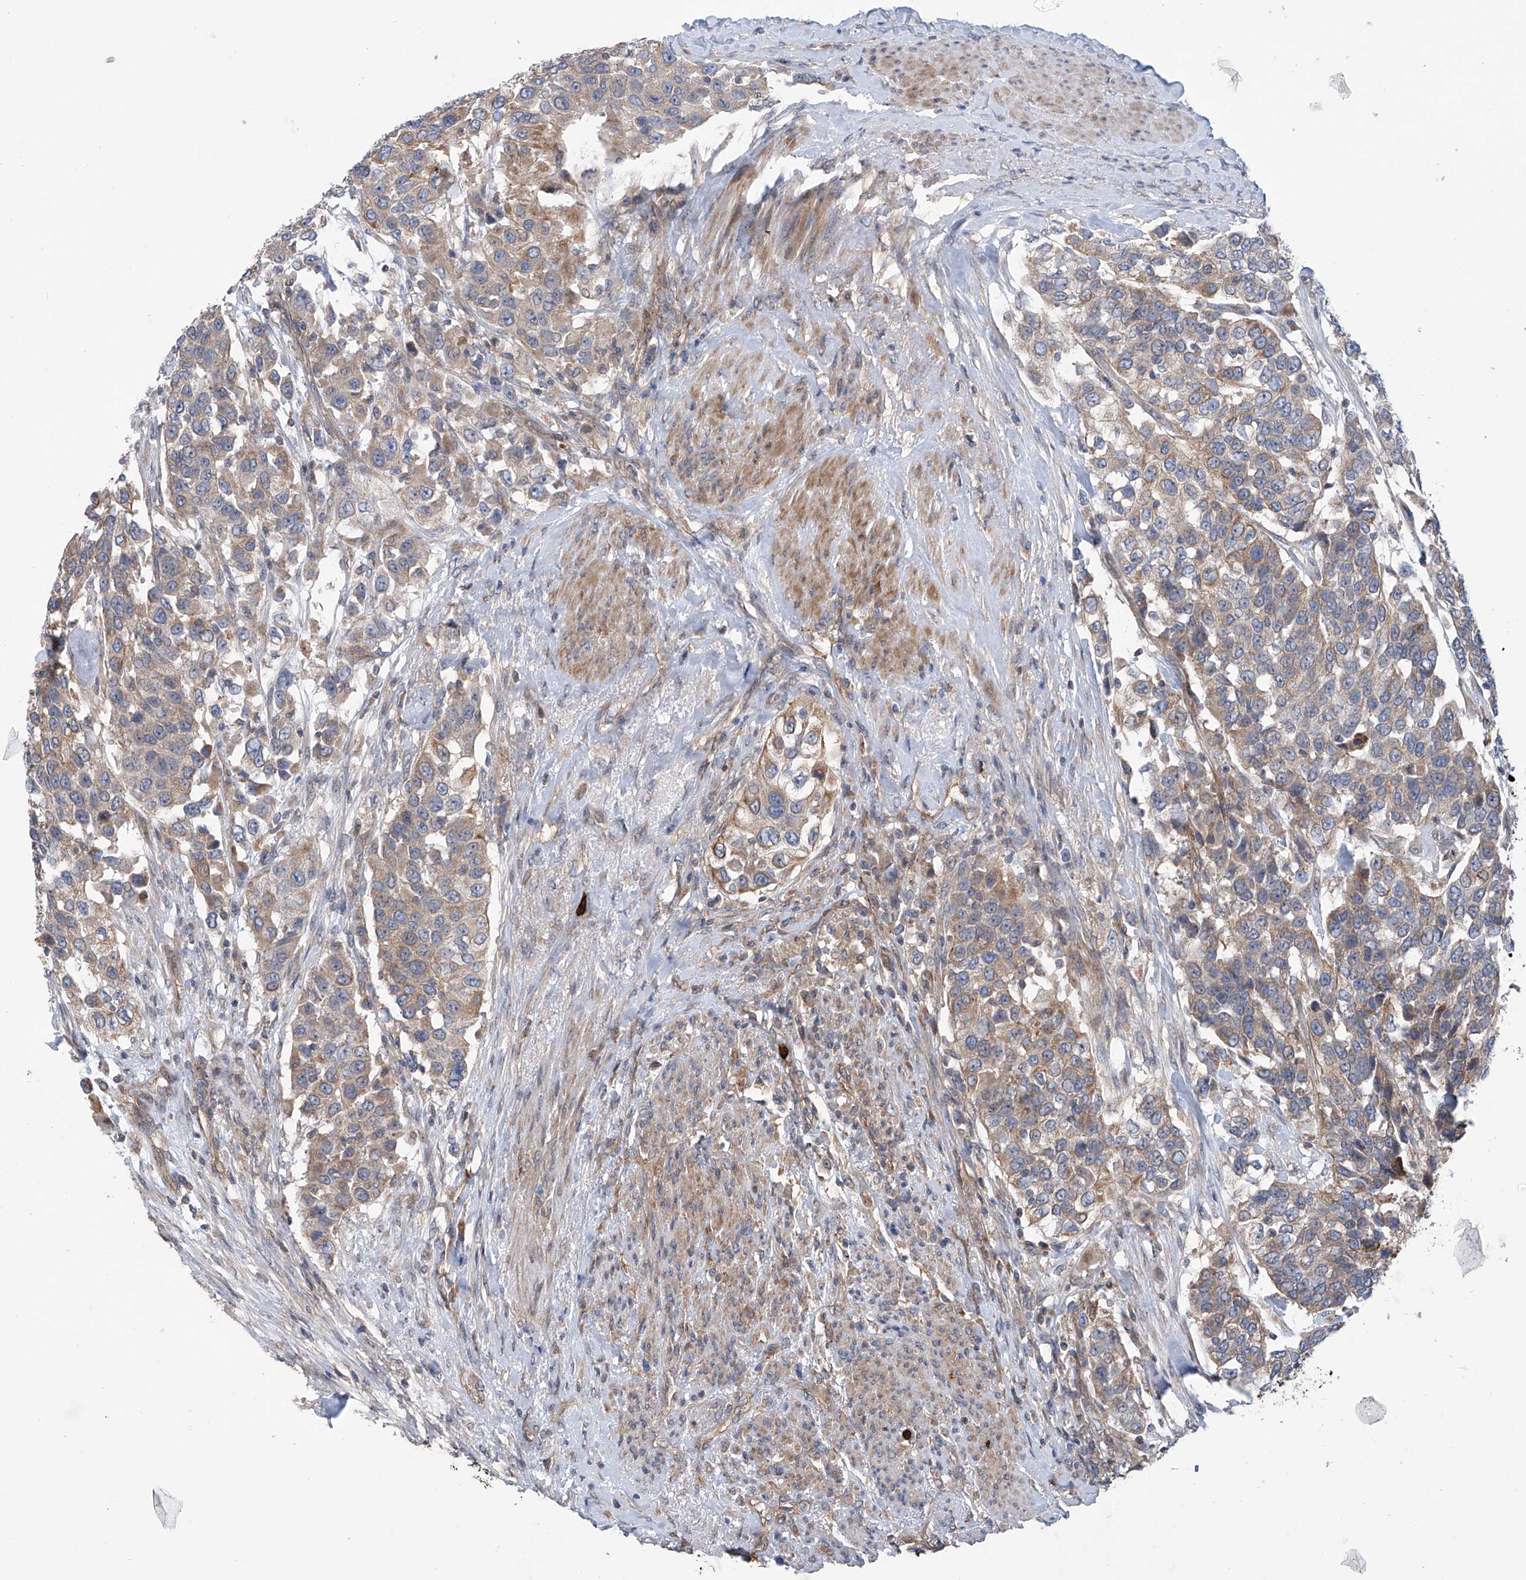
{"staining": {"intensity": "weak", "quantity": ">75%", "location": "cytoplasmic/membranous"}, "tissue": "urothelial cancer", "cell_type": "Tumor cells", "image_type": "cancer", "snomed": [{"axis": "morphology", "description": "Urothelial carcinoma, High grade"}, {"axis": "topography", "description": "Urinary bladder"}], "caption": "Urothelial cancer was stained to show a protein in brown. There is low levels of weak cytoplasmic/membranous positivity in about >75% of tumor cells.", "gene": "EIF2D", "patient": {"sex": "female", "age": 80}}